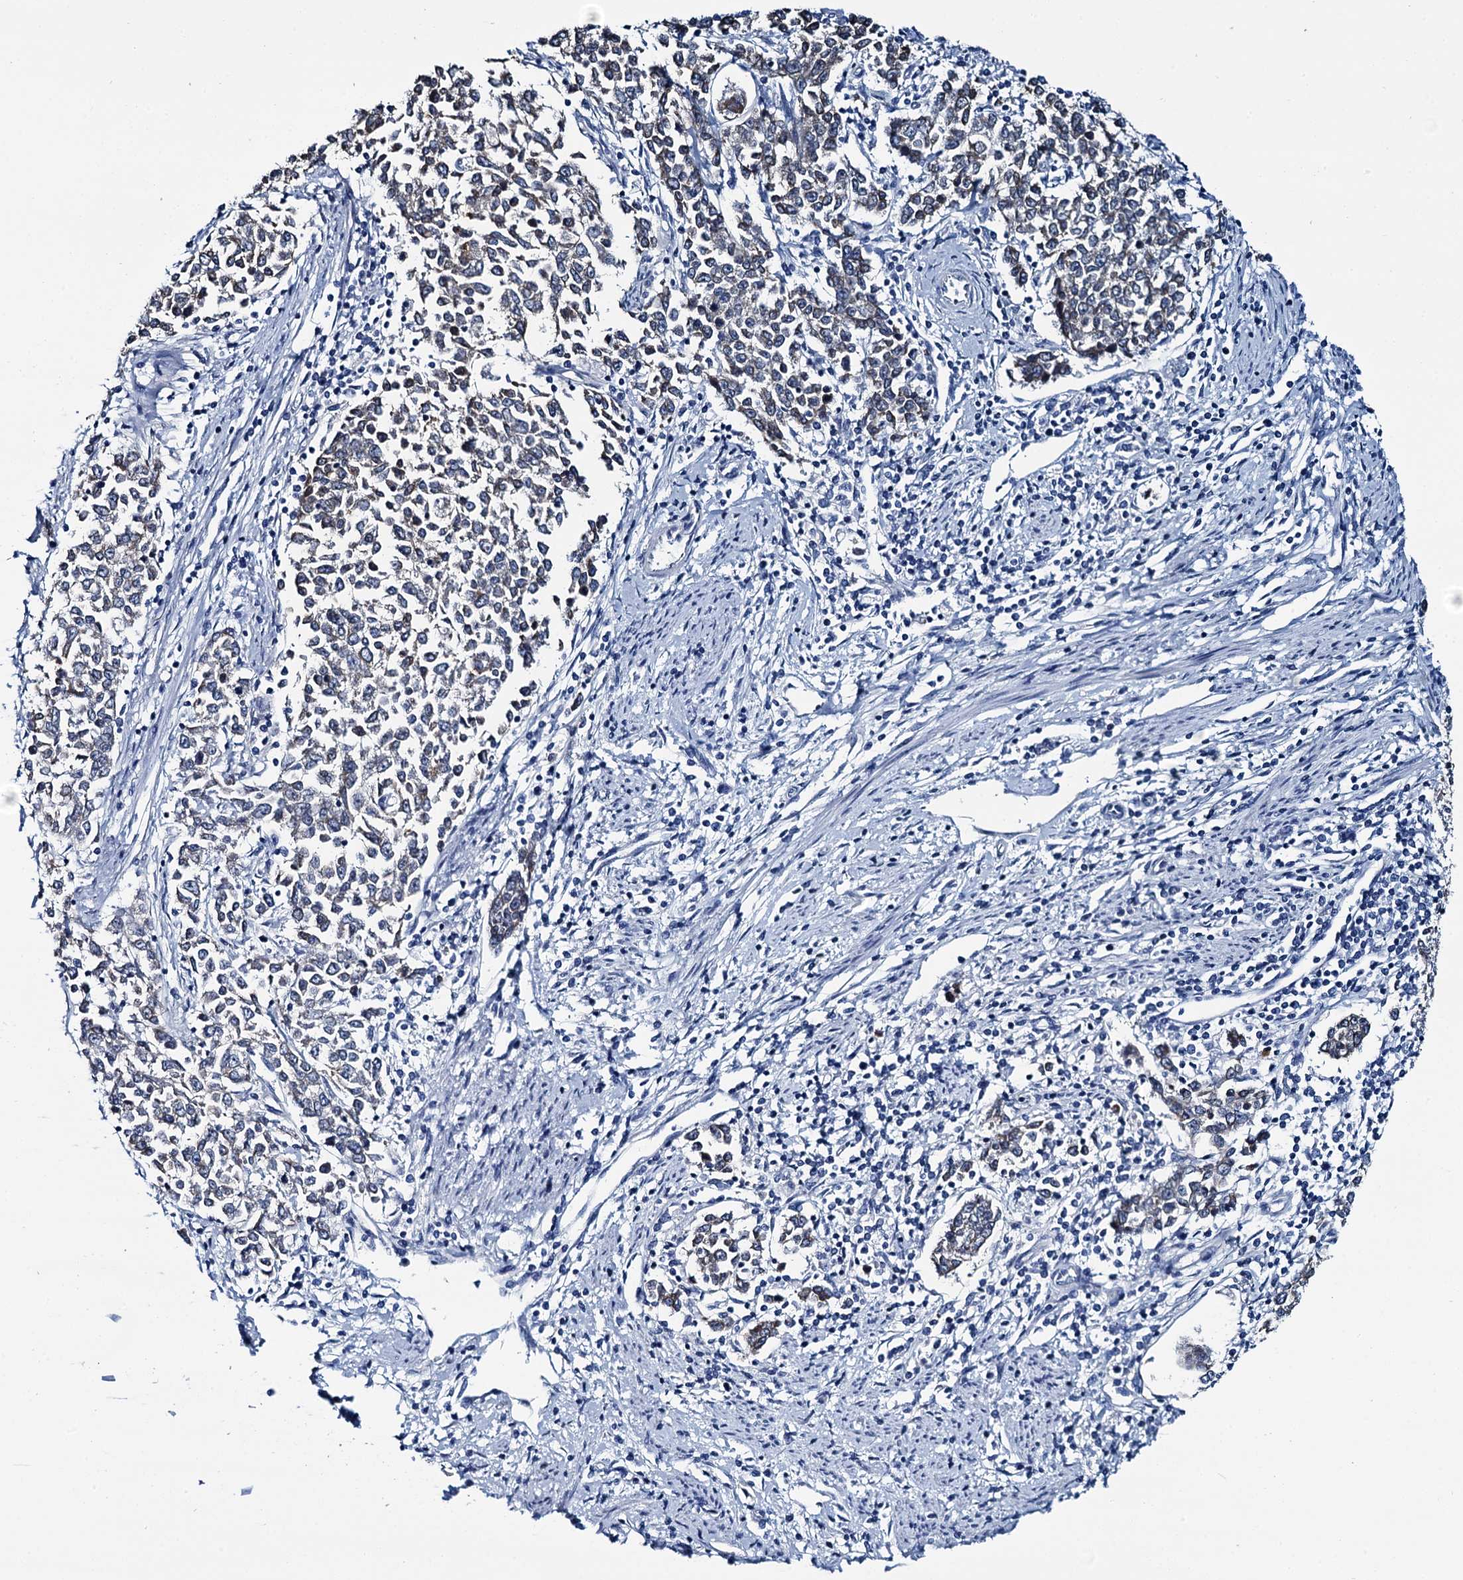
{"staining": {"intensity": "negative", "quantity": "none", "location": "none"}, "tissue": "endometrial cancer", "cell_type": "Tumor cells", "image_type": "cancer", "snomed": [{"axis": "morphology", "description": "Adenocarcinoma, NOS"}, {"axis": "topography", "description": "Endometrium"}], "caption": "The micrograph reveals no staining of tumor cells in endometrial cancer (adenocarcinoma).", "gene": "MIOX", "patient": {"sex": "female", "age": 50}}